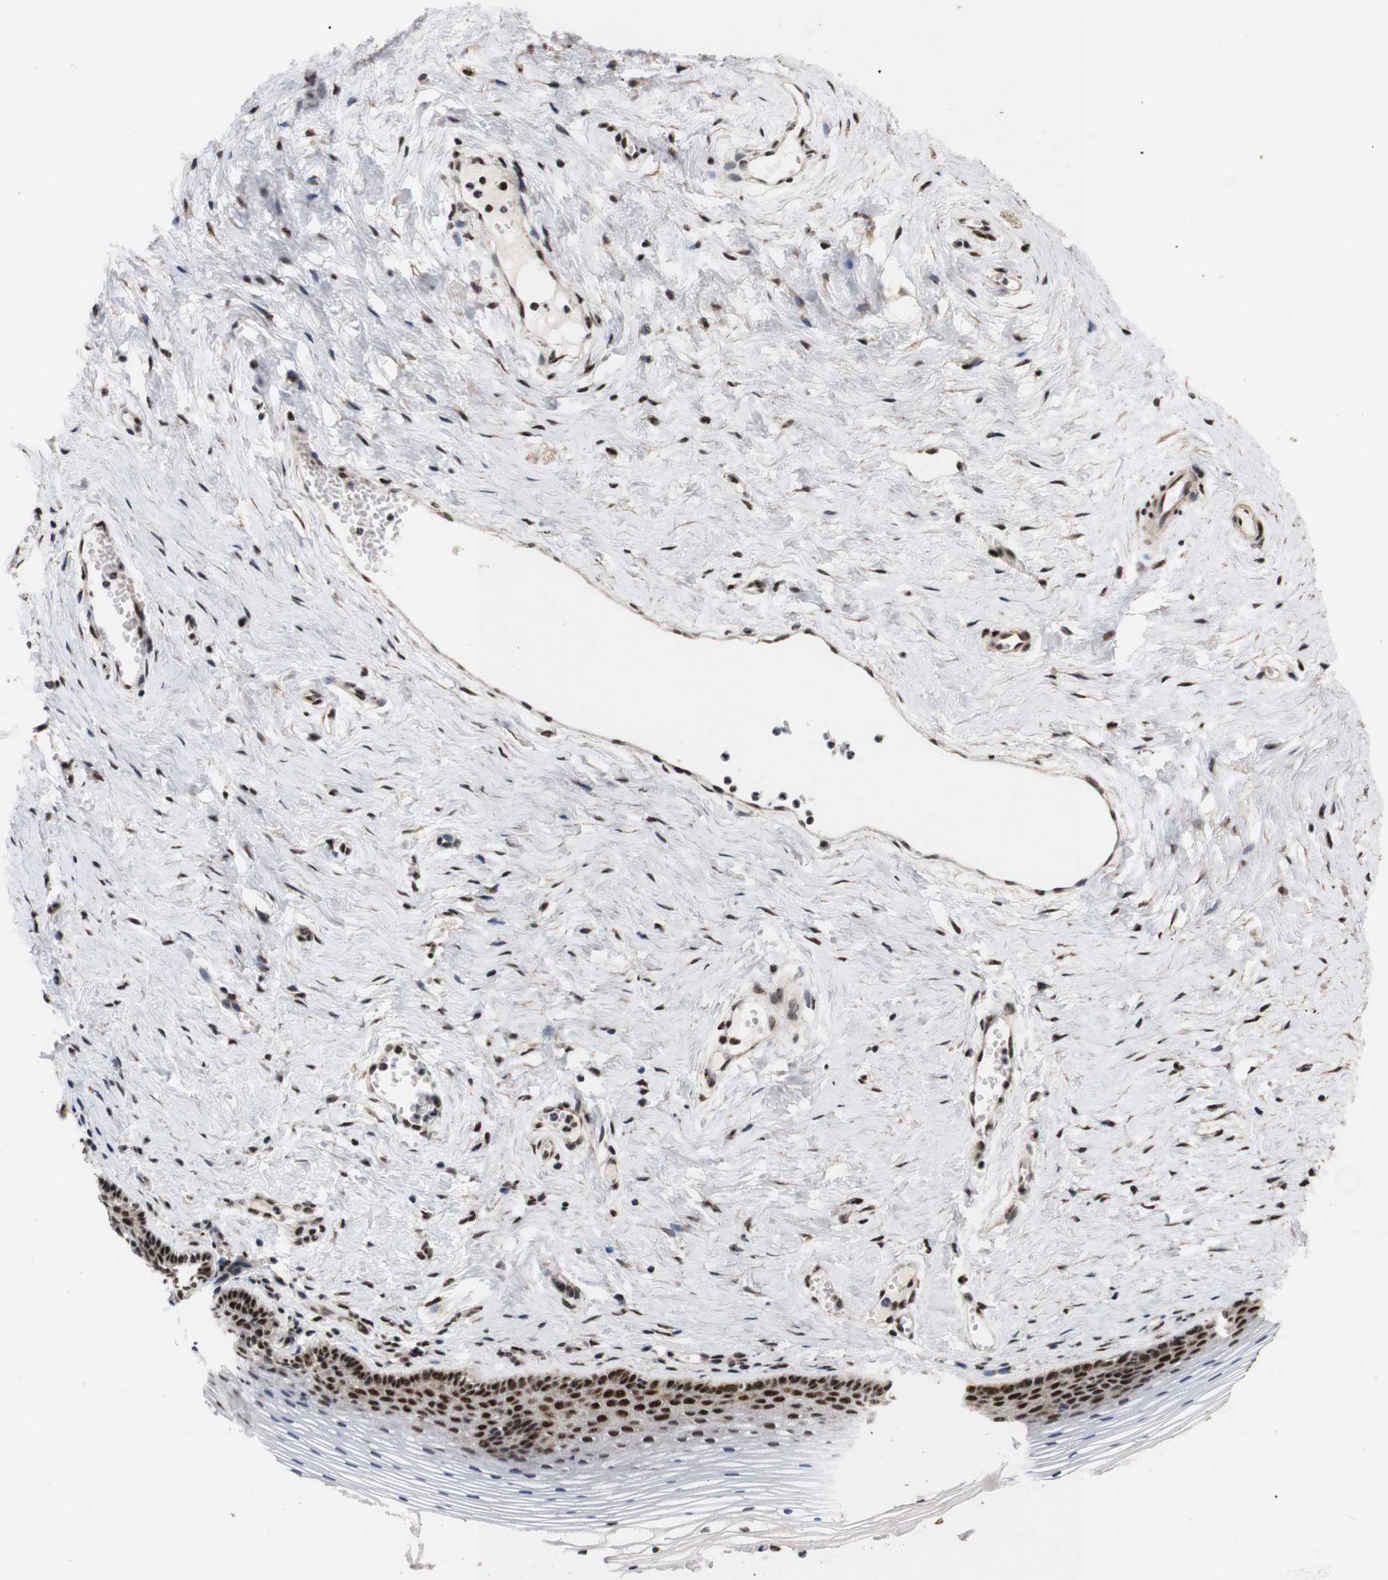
{"staining": {"intensity": "moderate", "quantity": ">75%", "location": "nuclear"}, "tissue": "vagina", "cell_type": "Squamous epithelial cells", "image_type": "normal", "snomed": [{"axis": "morphology", "description": "Normal tissue, NOS"}, {"axis": "topography", "description": "Vagina"}], "caption": "Immunohistochemical staining of benign vagina displays >75% levels of moderate nuclear protein expression in about >75% of squamous epithelial cells. Nuclei are stained in blue.", "gene": "PYM1", "patient": {"sex": "female", "age": 32}}